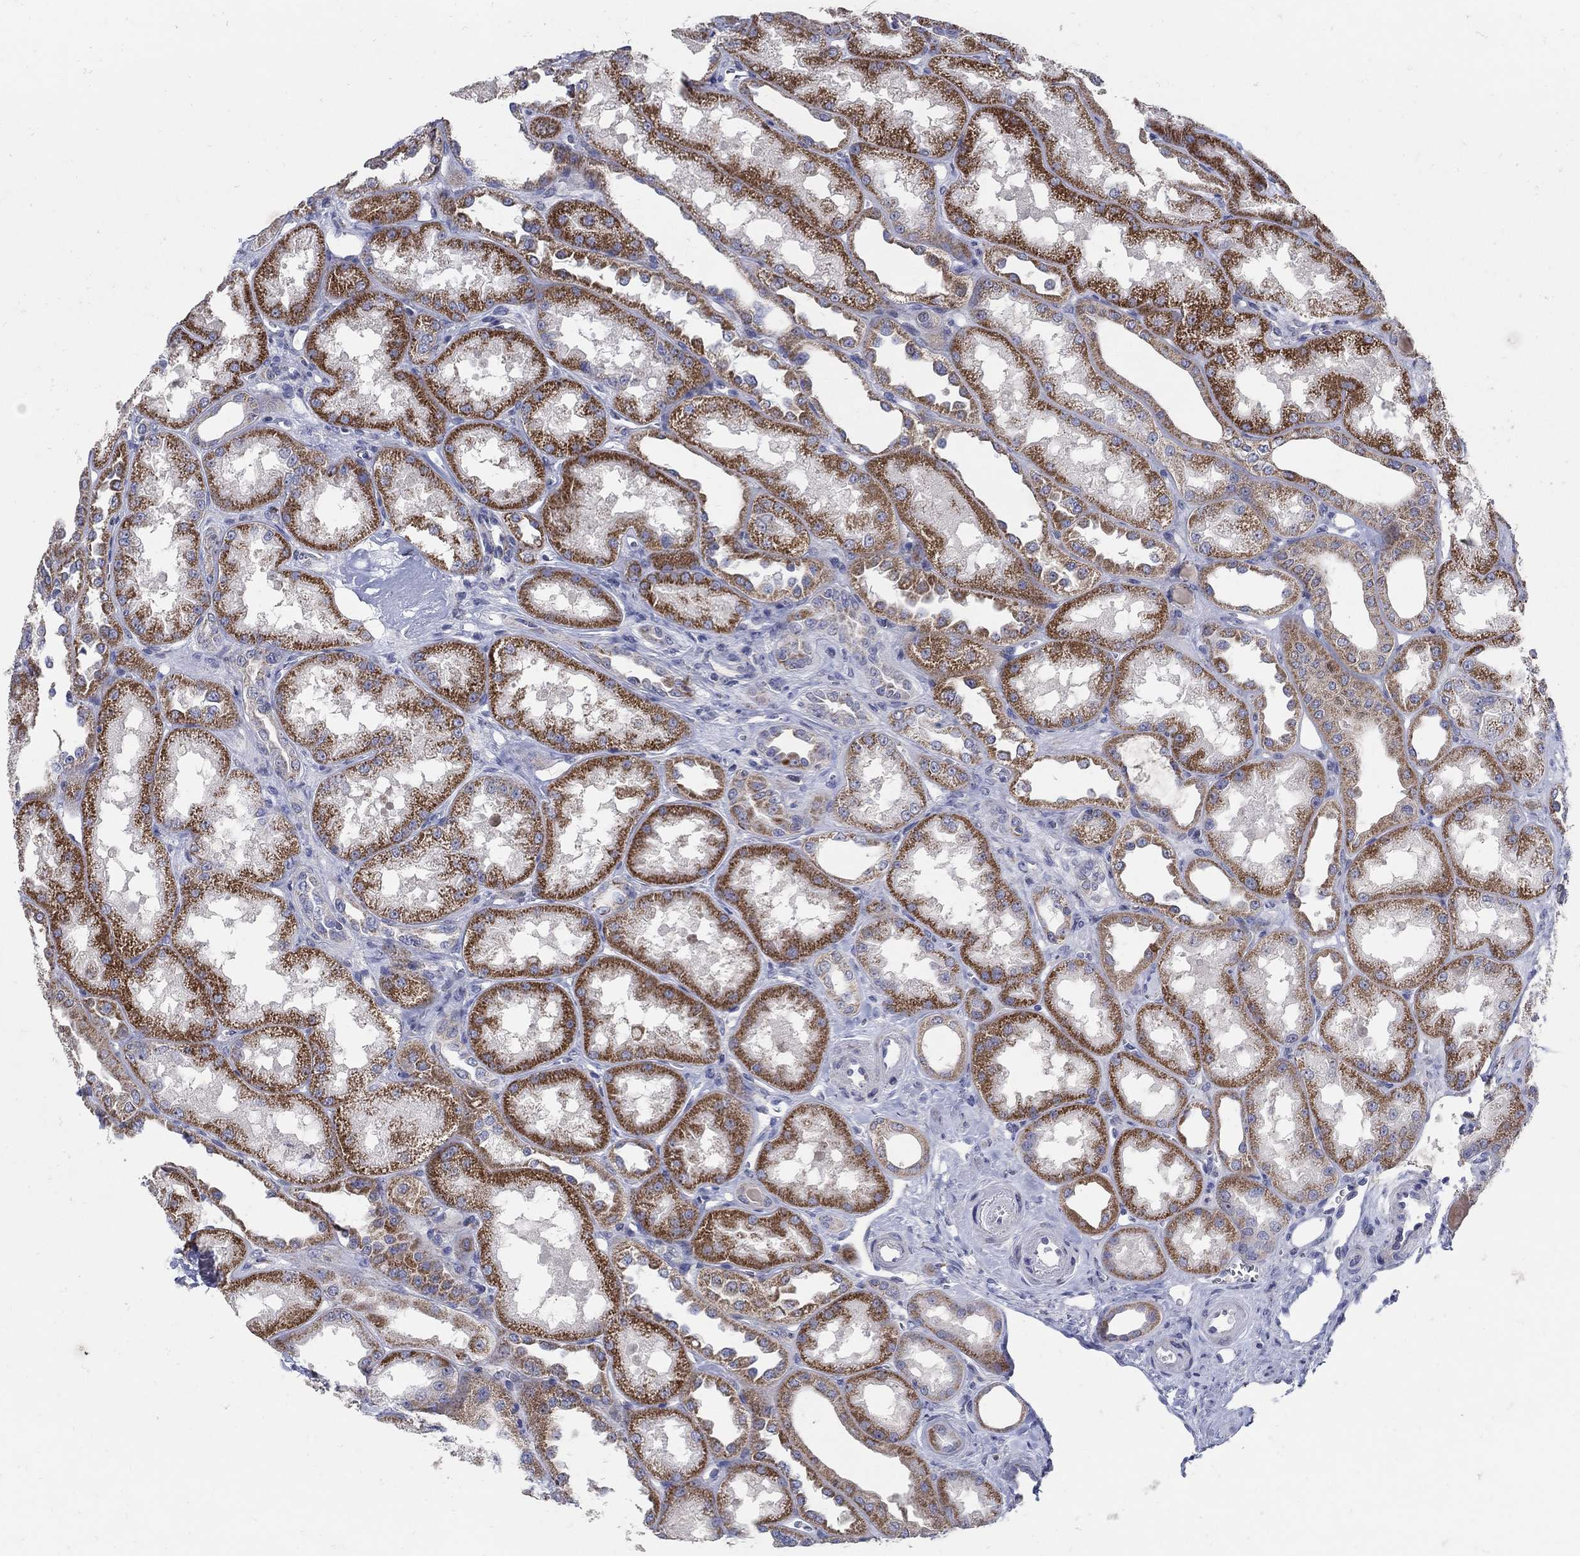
{"staining": {"intensity": "negative", "quantity": "none", "location": "none"}, "tissue": "kidney", "cell_type": "Cells in glomeruli", "image_type": "normal", "snomed": [{"axis": "morphology", "description": "Normal tissue, NOS"}, {"axis": "topography", "description": "Kidney"}], "caption": "Immunohistochemistry of unremarkable human kidney demonstrates no positivity in cells in glomeruli.", "gene": "HMX2", "patient": {"sex": "male", "age": 61}}